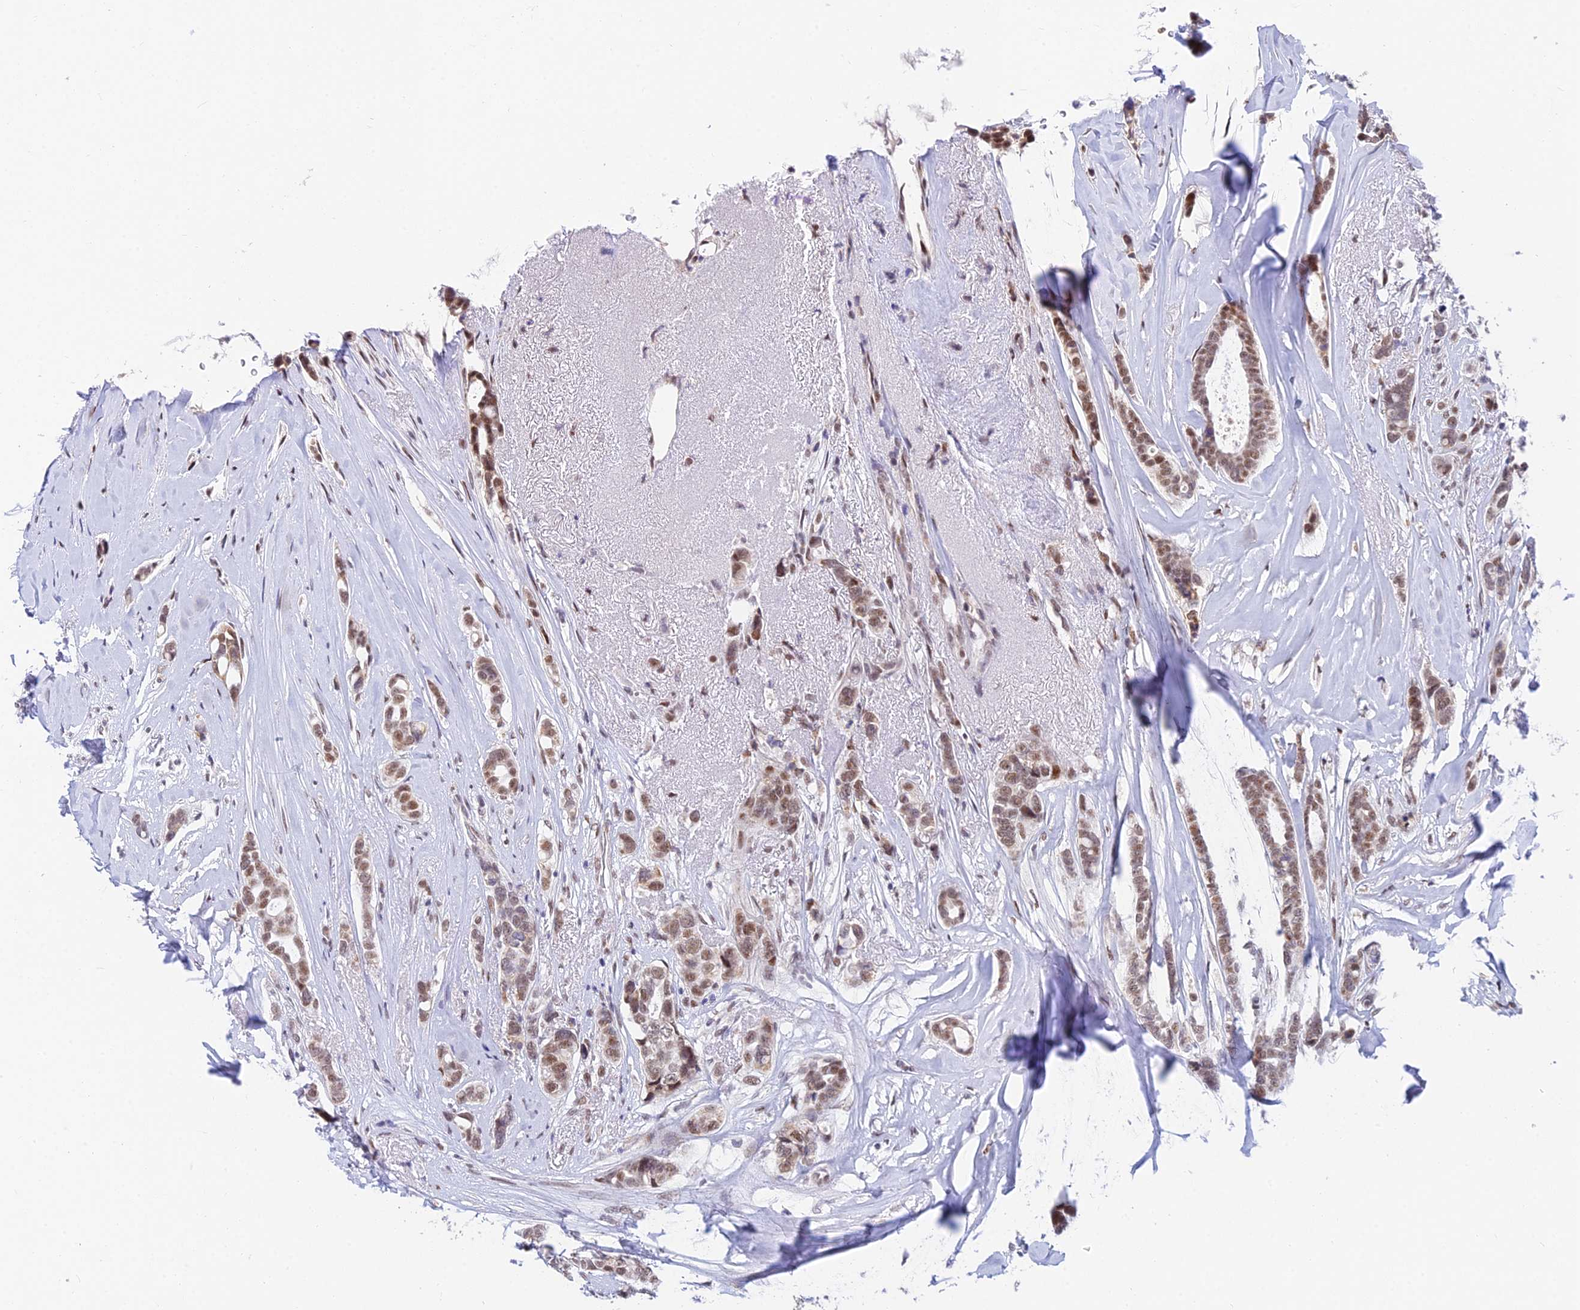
{"staining": {"intensity": "moderate", "quantity": ">75%", "location": "nuclear"}, "tissue": "breast cancer", "cell_type": "Tumor cells", "image_type": "cancer", "snomed": [{"axis": "morphology", "description": "Lobular carcinoma"}, {"axis": "topography", "description": "Breast"}], "caption": "Protein staining by immunohistochemistry (IHC) exhibits moderate nuclear staining in about >75% of tumor cells in breast lobular carcinoma.", "gene": "C2orf49", "patient": {"sex": "female", "age": 51}}